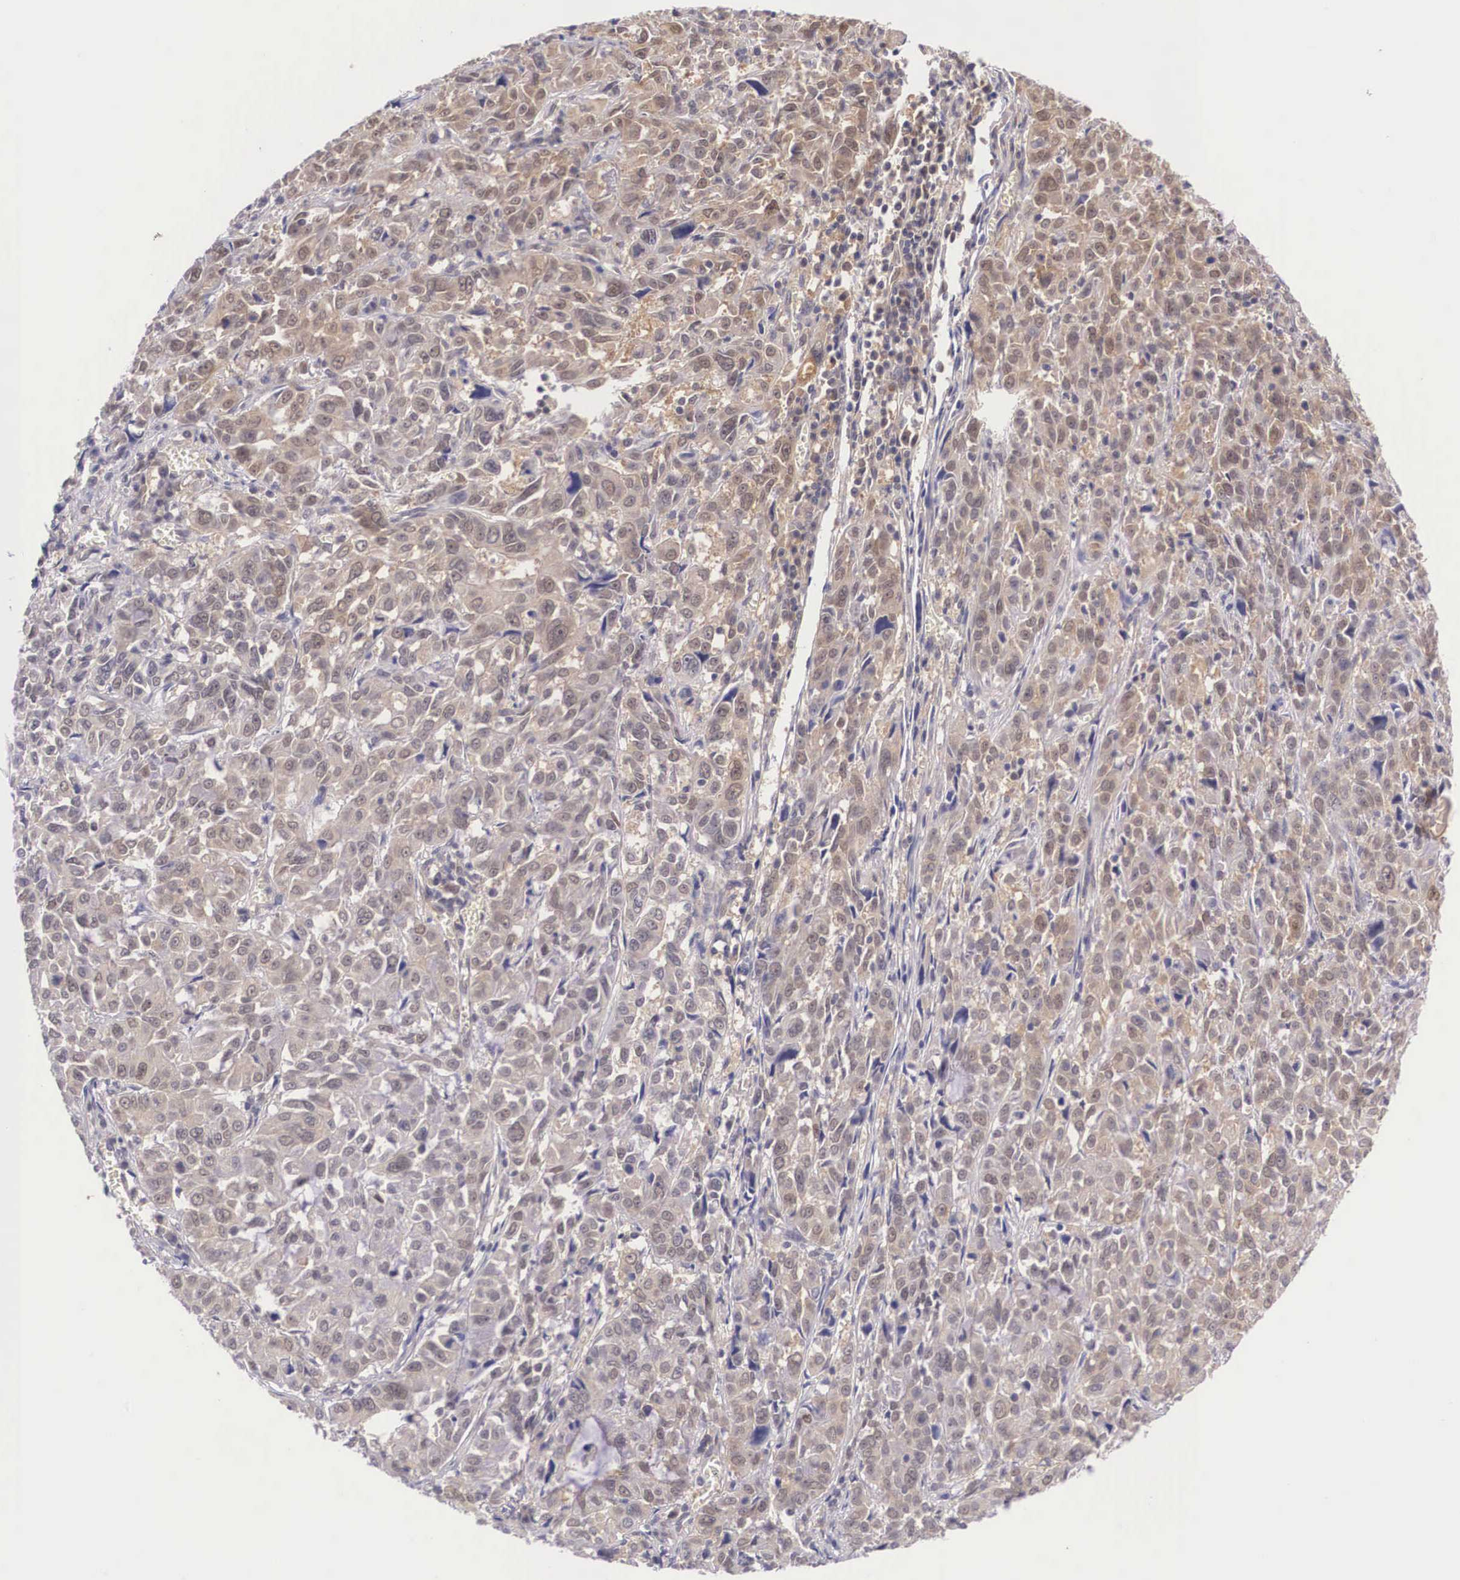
{"staining": {"intensity": "weak", "quantity": ">75%", "location": "cytoplasmic/membranous"}, "tissue": "pancreatic cancer", "cell_type": "Tumor cells", "image_type": "cancer", "snomed": [{"axis": "morphology", "description": "Adenocarcinoma, NOS"}, {"axis": "topography", "description": "Pancreas"}], "caption": "IHC (DAB) staining of human pancreatic cancer demonstrates weak cytoplasmic/membranous protein staining in approximately >75% of tumor cells.", "gene": "IGBP1", "patient": {"sex": "female", "age": 52}}